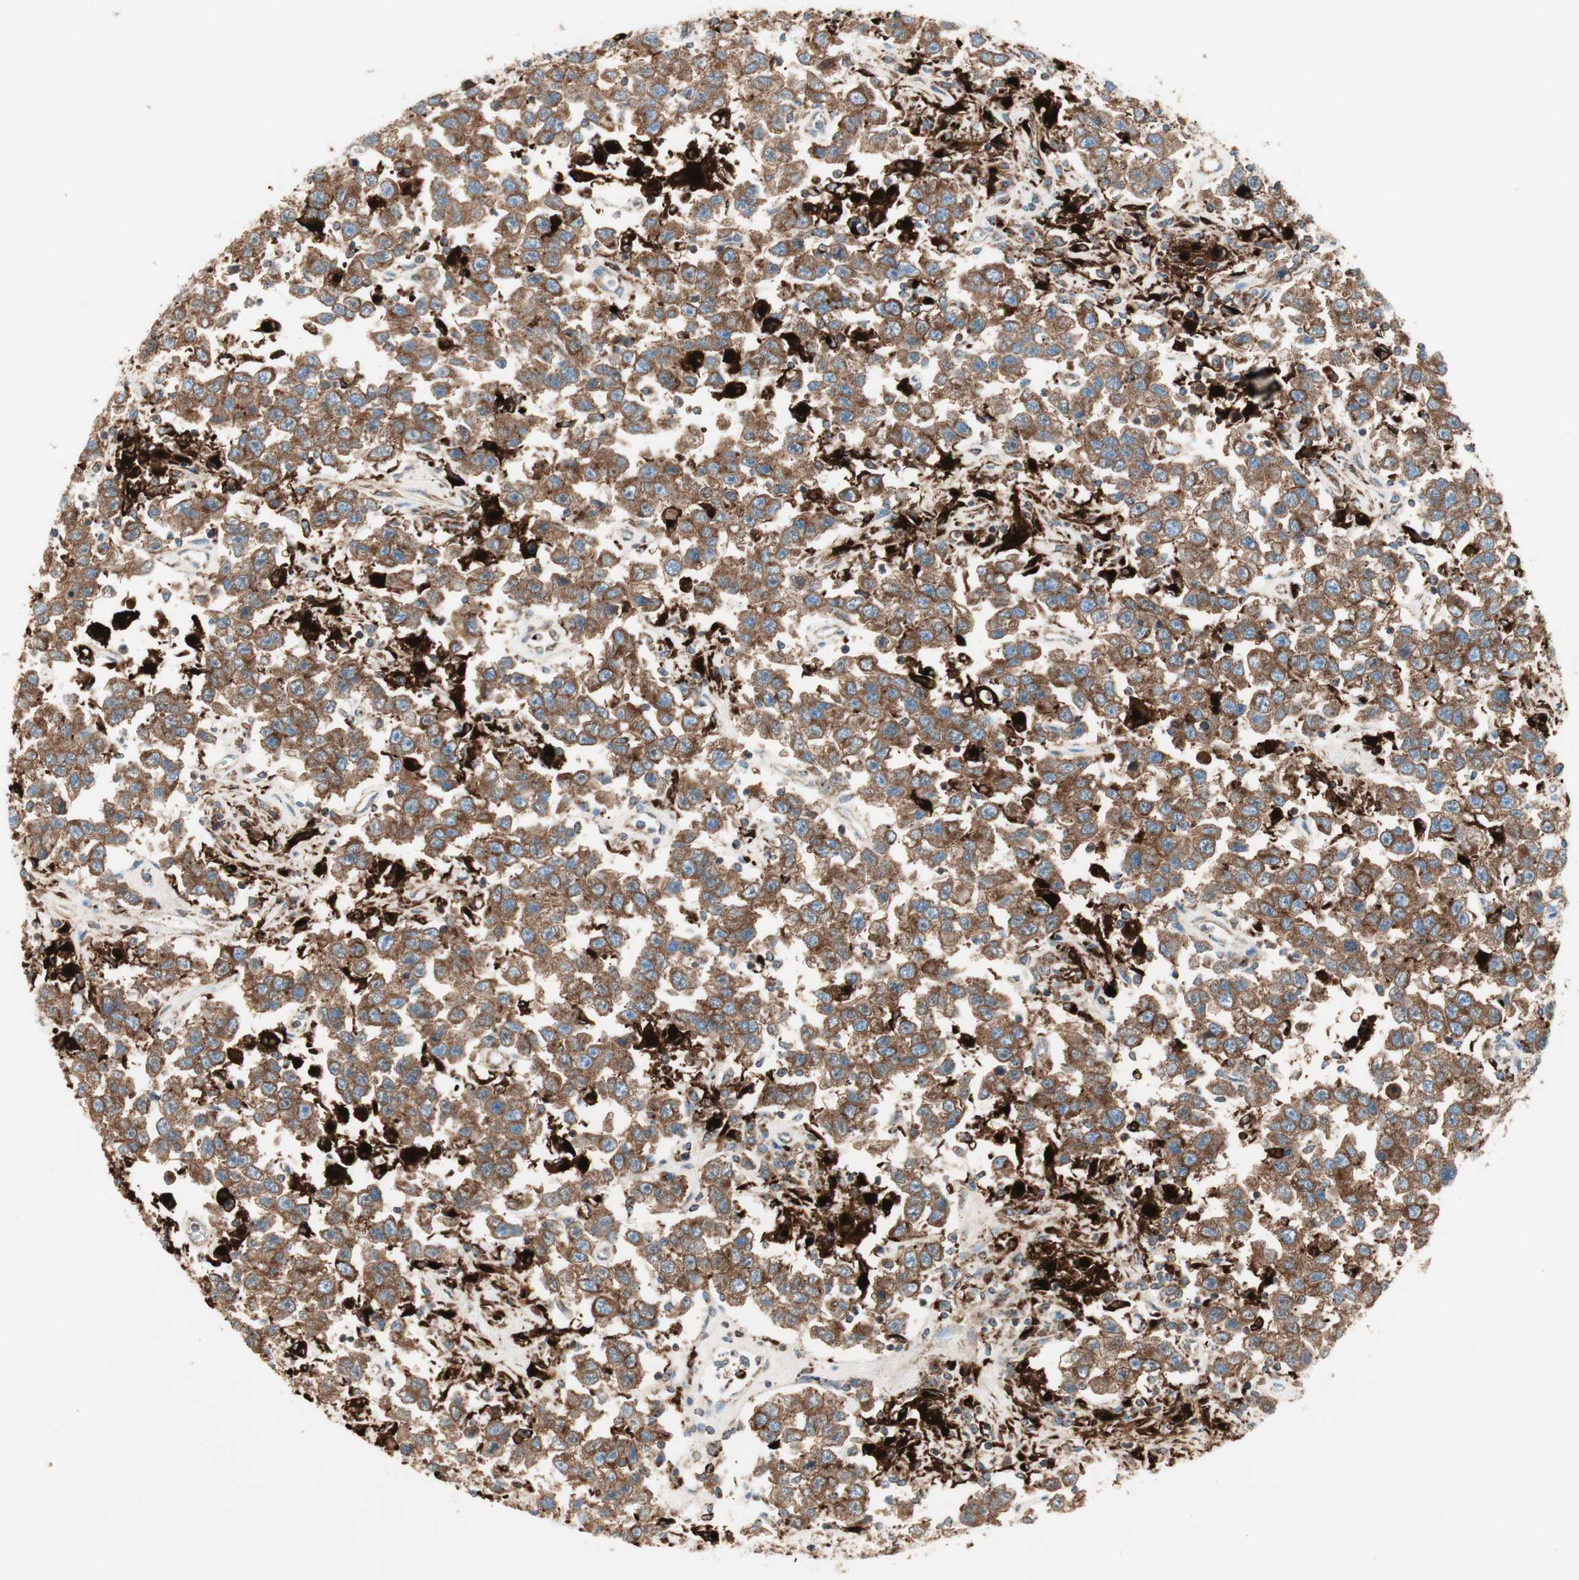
{"staining": {"intensity": "moderate", "quantity": ">75%", "location": "cytoplasmic/membranous"}, "tissue": "testis cancer", "cell_type": "Tumor cells", "image_type": "cancer", "snomed": [{"axis": "morphology", "description": "Seminoma, NOS"}, {"axis": "topography", "description": "Testis"}], "caption": "Protein expression analysis of human seminoma (testis) reveals moderate cytoplasmic/membranous positivity in about >75% of tumor cells. (DAB (3,3'-diaminobenzidine) IHC, brown staining for protein, blue staining for nuclei).", "gene": "ATP6V1G1", "patient": {"sex": "male", "age": 41}}